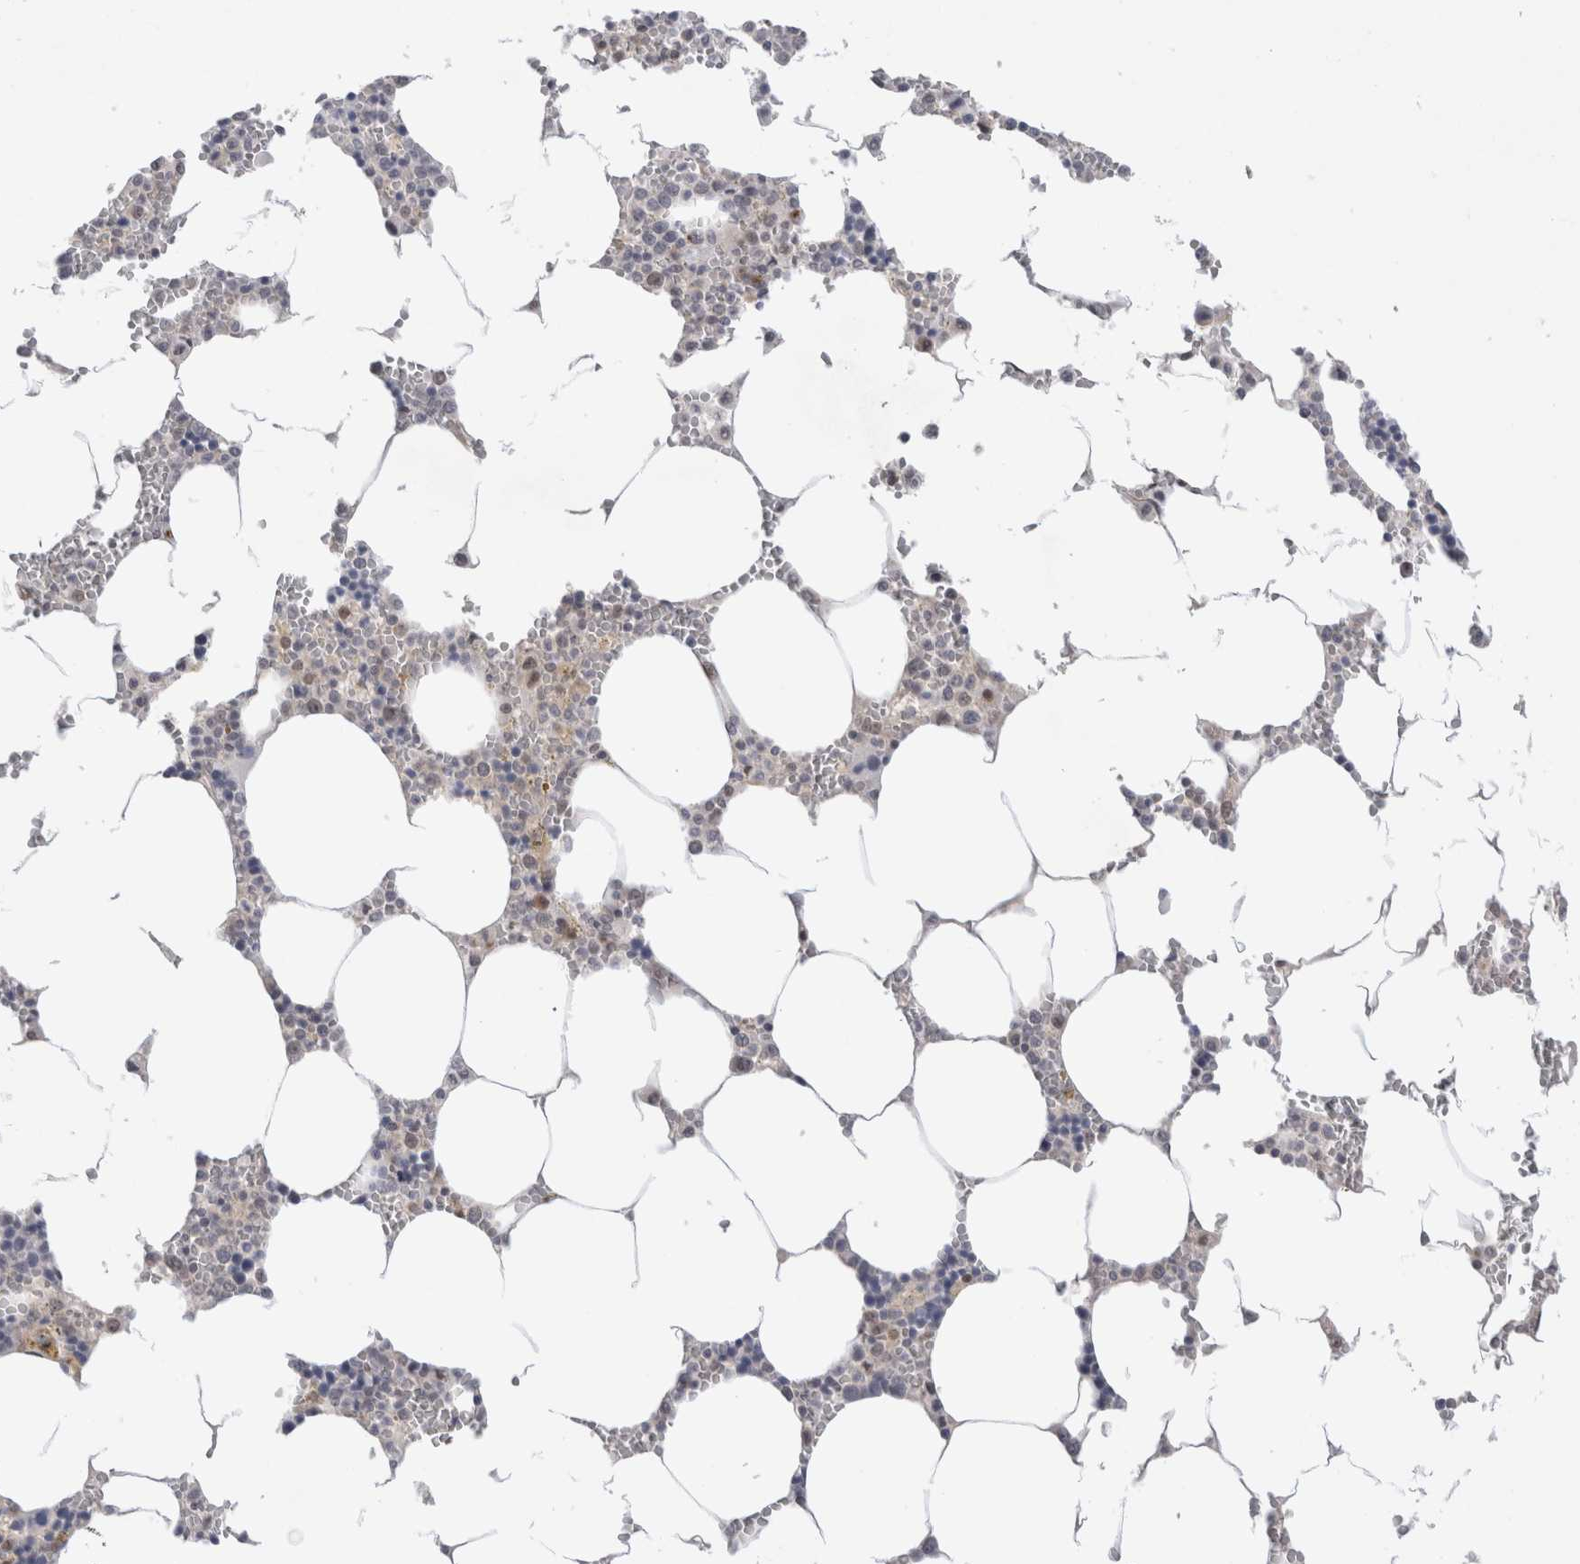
{"staining": {"intensity": "moderate", "quantity": "<25%", "location": "nuclear"}, "tissue": "bone marrow", "cell_type": "Hematopoietic cells", "image_type": "normal", "snomed": [{"axis": "morphology", "description": "Normal tissue, NOS"}, {"axis": "topography", "description": "Bone marrow"}], "caption": "Protein staining demonstrates moderate nuclear positivity in about <25% of hematopoietic cells in benign bone marrow. (DAB (3,3'-diaminobenzidine) IHC, brown staining for protein, blue staining for nuclei).", "gene": "CERS5", "patient": {"sex": "male", "age": 70}}